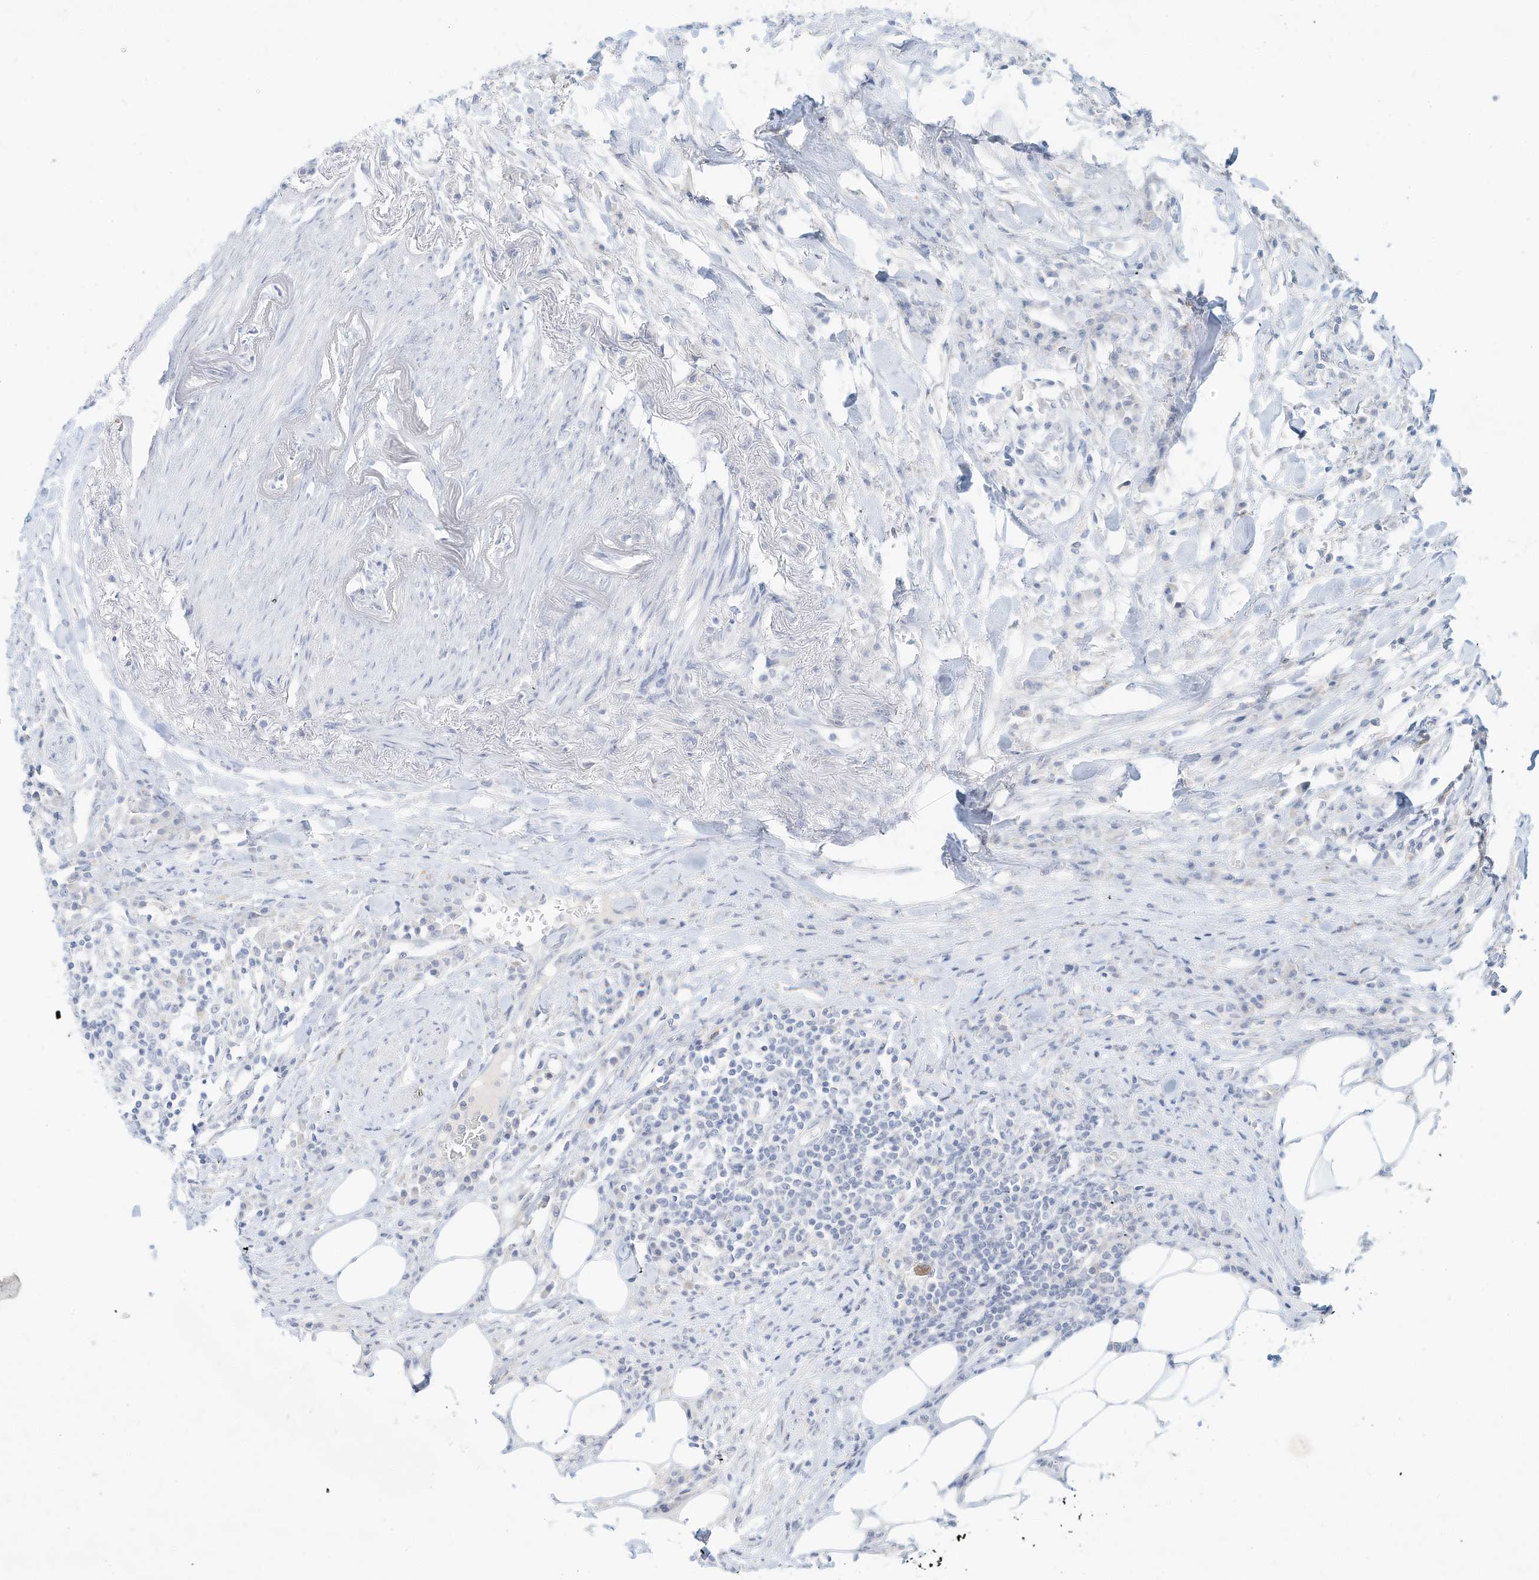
{"staining": {"intensity": "negative", "quantity": "none", "location": "none"}, "tissue": "colorectal cancer", "cell_type": "Tumor cells", "image_type": "cancer", "snomed": [{"axis": "morphology", "description": "Adenocarcinoma, NOS"}, {"axis": "topography", "description": "Colon"}], "caption": "The histopathology image demonstrates no staining of tumor cells in colorectal cancer (adenocarcinoma).", "gene": "PAK6", "patient": {"sex": "male", "age": 71}}